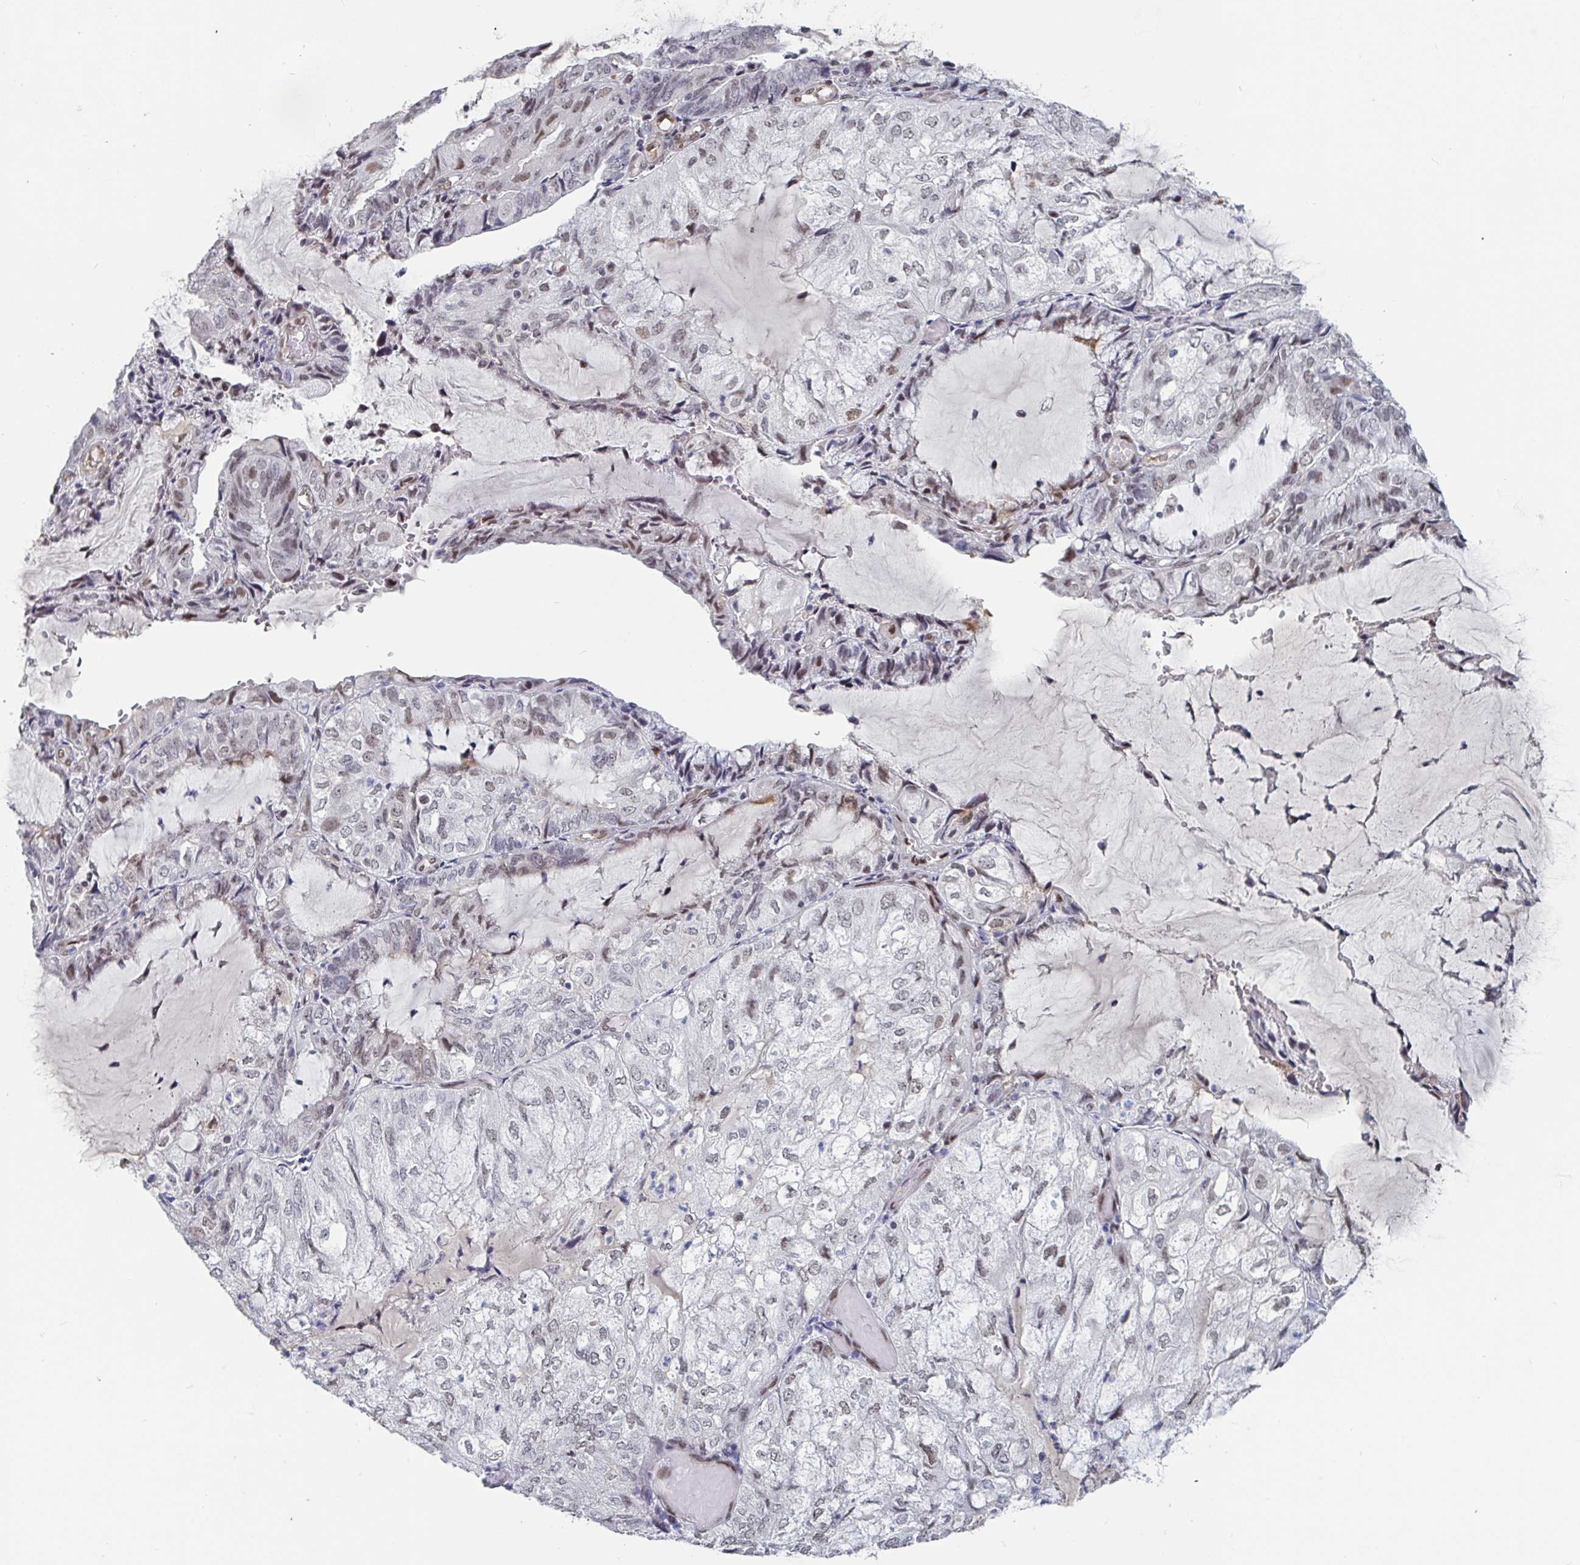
{"staining": {"intensity": "weak", "quantity": "25%-75%", "location": "nuclear"}, "tissue": "endometrial cancer", "cell_type": "Tumor cells", "image_type": "cancer", "snomed": [{"axis": "morphology", "description": "Adenocarcinoma, NOS"}, {"axis": "topography", "description": "Endometrium"}], "caption": "A low amount of weak nuclear expression is identified in approximately 25%-75% of tumor cells in endometrial cancer (adenocarcinoma) tissue.", "gene": "BCL7B", "patient": {"sex": "female", "age": 81}}